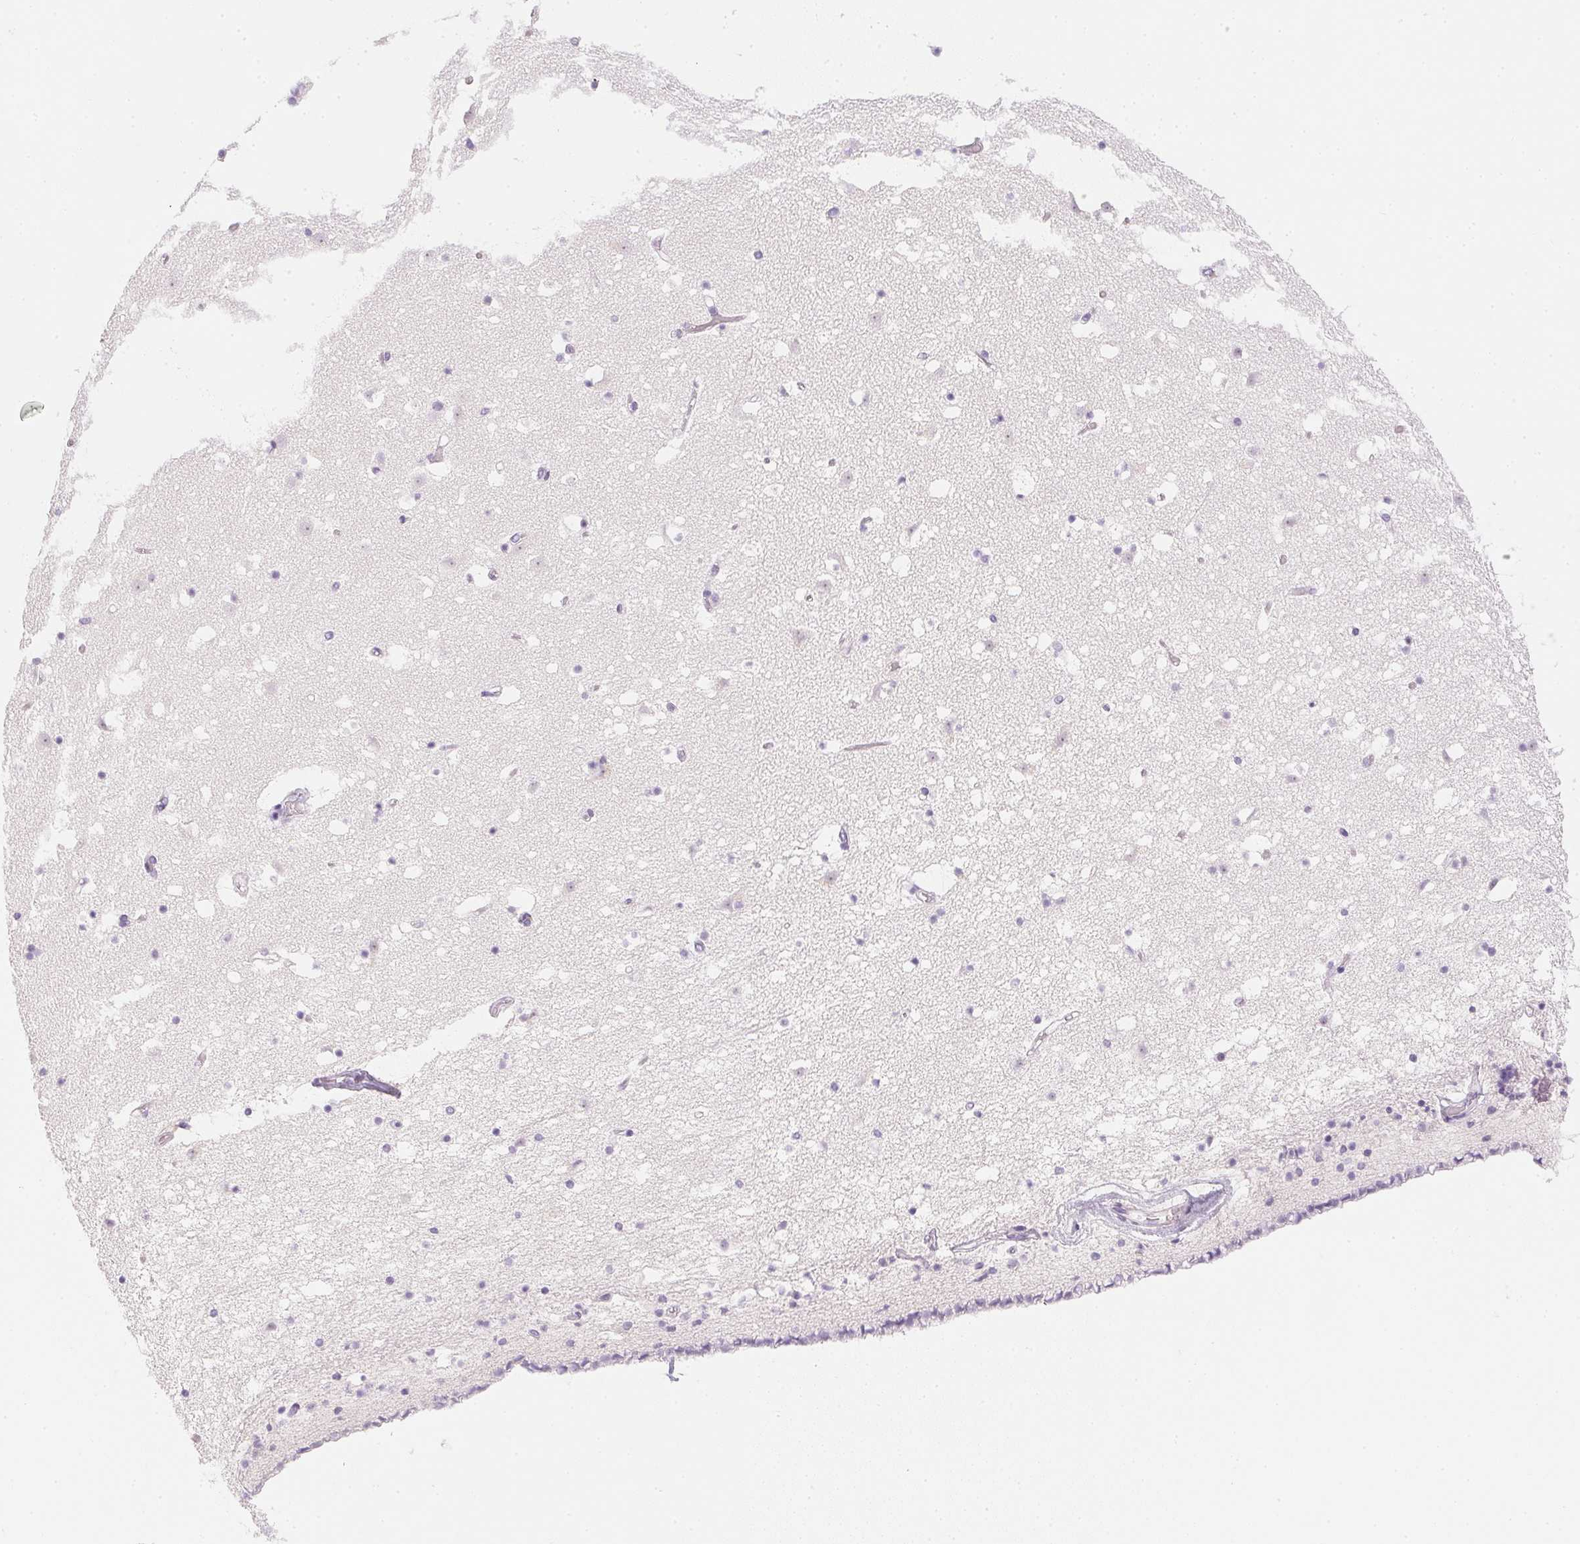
{"staining": {"intensity": "negative", "quantity": "none", "location": "none"}, "tissue": "caudate", "cell_type": "Glial cells", "image_type": "normal", "snomed": [{"axis": "morphology", "description": "Normal tissue, NOS"}, {"axis": "topography", "description": "Lateral ventricle wall"}], "caption": "The image displays no significant expression in glial cells of caudate.", "gene": "PPY", "patient": {"sex": "female", "age": 42}}